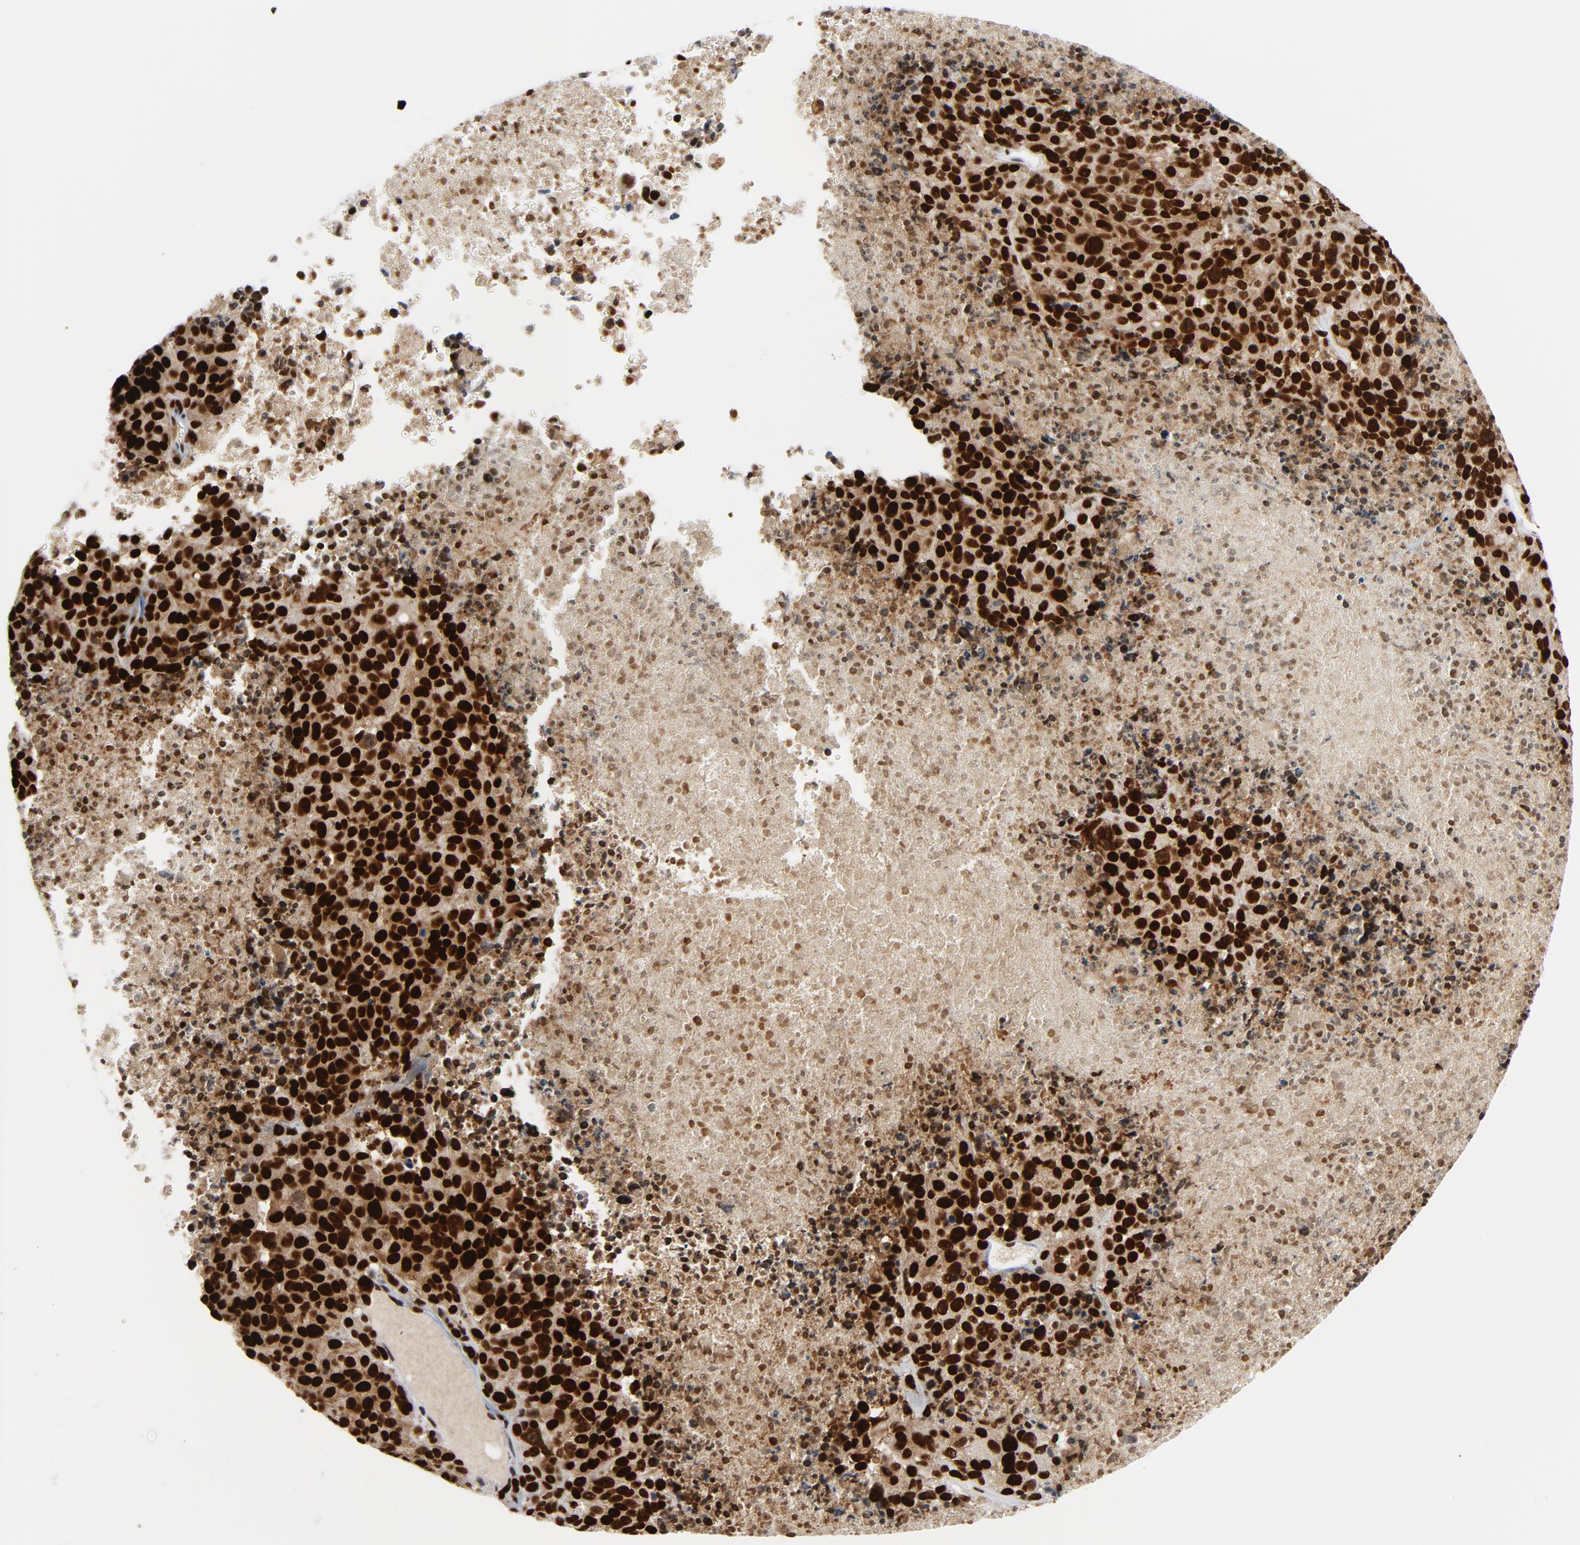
{"staining": {"intensity": "strong", "quantity": ">75%", "location": "nuclear"}, "tissue": "melanoma", "cell_type": "Tumor cells", "image_type": "cancer", "snomed": [{"axis": "morphology", "description": "Malignant melanoma, Metastatic site"}, {"axis": "topography", "description": "Cerebral cortex"}], "caption": "Tumor cells show strong nuclear staining in about >75% of cells in malignant melanoma (metastatic site).", "gene": "POLD1", "patient": {"sex": "female", "age": 52}}